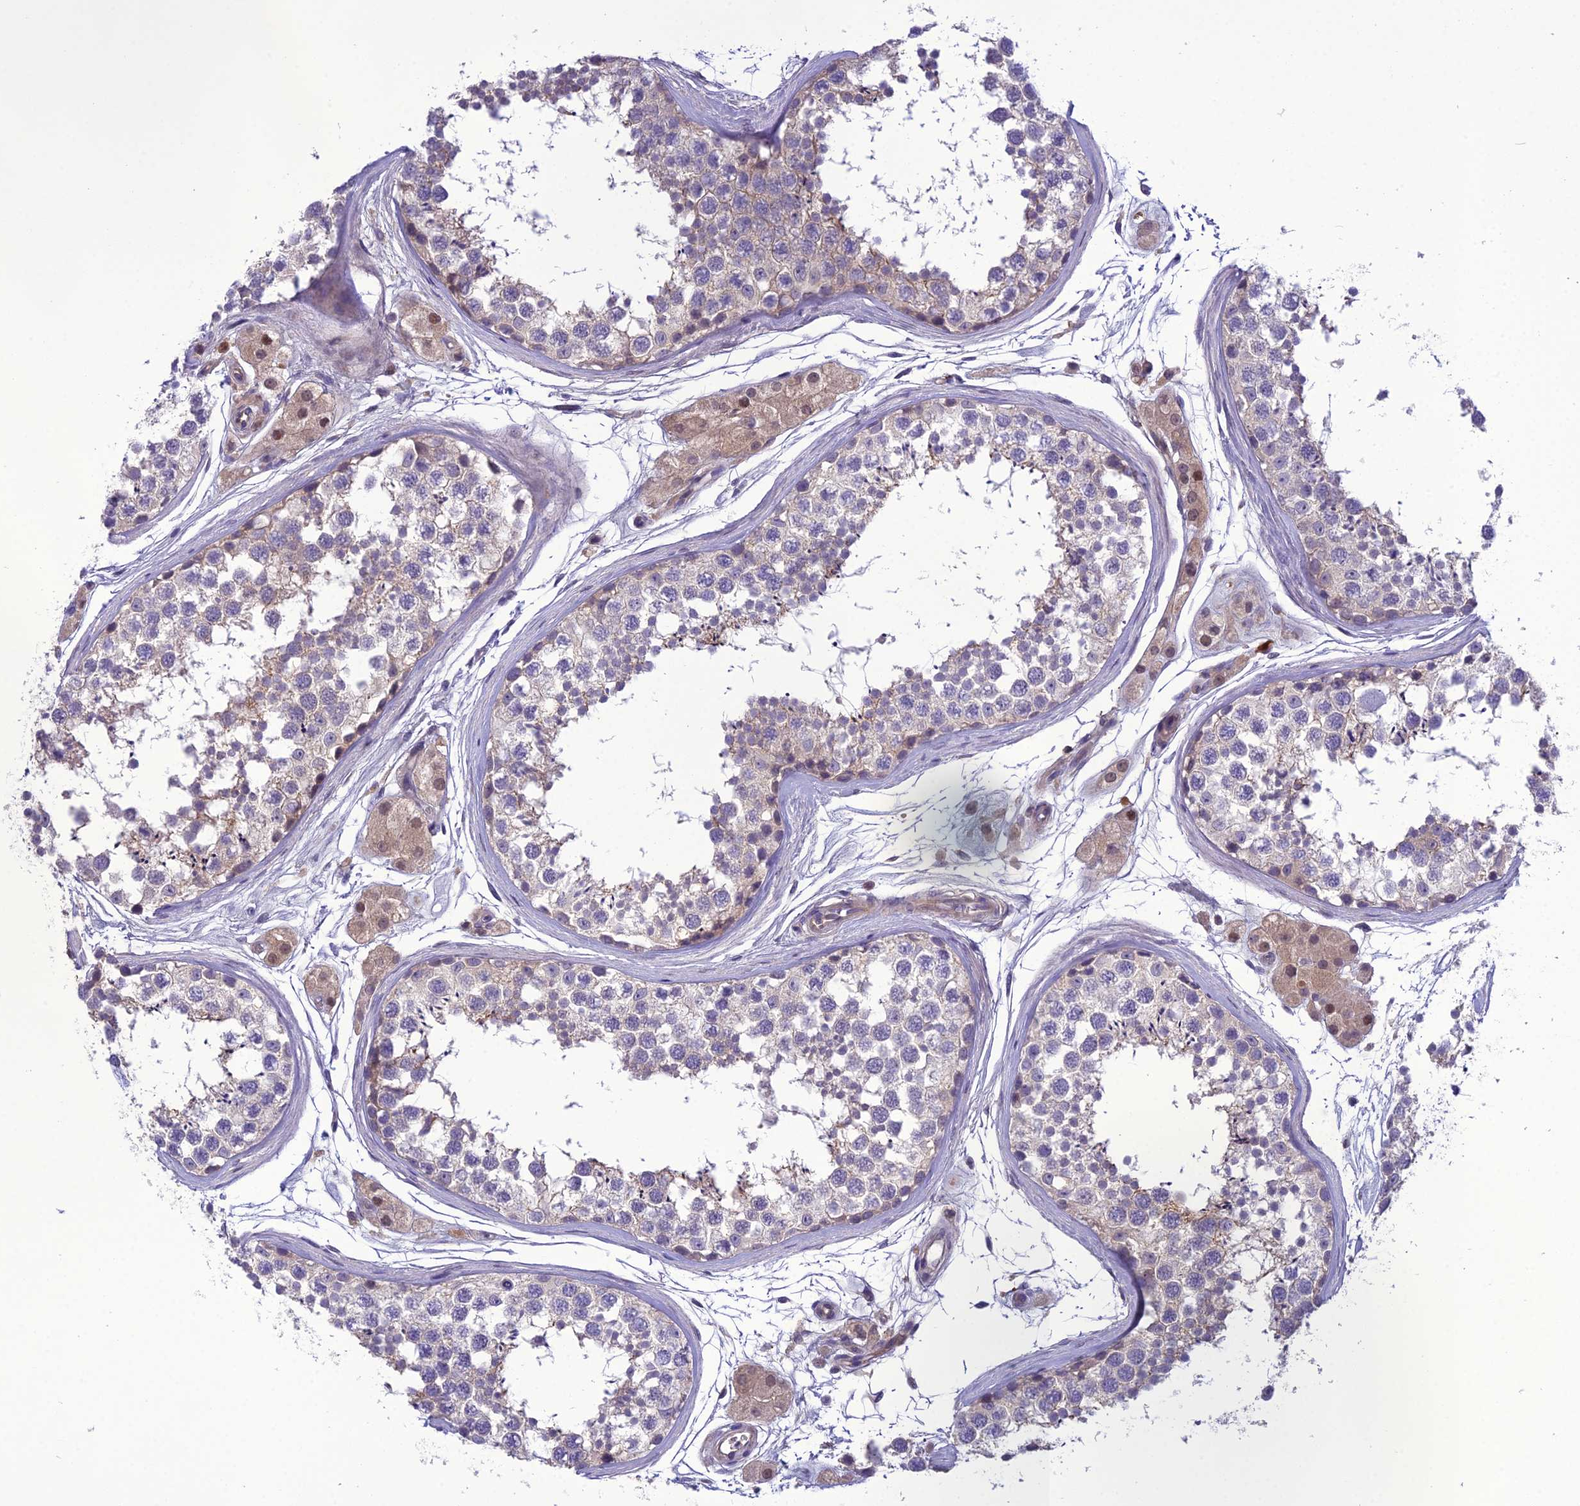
{"staining": {"intensity": "moderate", "quantity": "<25%", "location": "cytoplasmic/membranous"}, "tissue": "testis", "cell_type": "Cells in seminiferous ducts", "image_type": "normal", "snomed": [{"axis": "morphology", "description": "Normal tissue, NOS"}, {"axis": "topography", "description": "Testis"}], "caption": "Cells in seminiferous ducts exhibit moderate cytoplasmic/membranous staining in about <25% of cells in normal testis. Using DAB (3,3'-diaminobenzidine) (brown) and hematoxylin (blue) stains, captured at high magnification using brightfield microscopy.", "gene": "GDF6", "patient": {"sex": "male", "age": 56}}